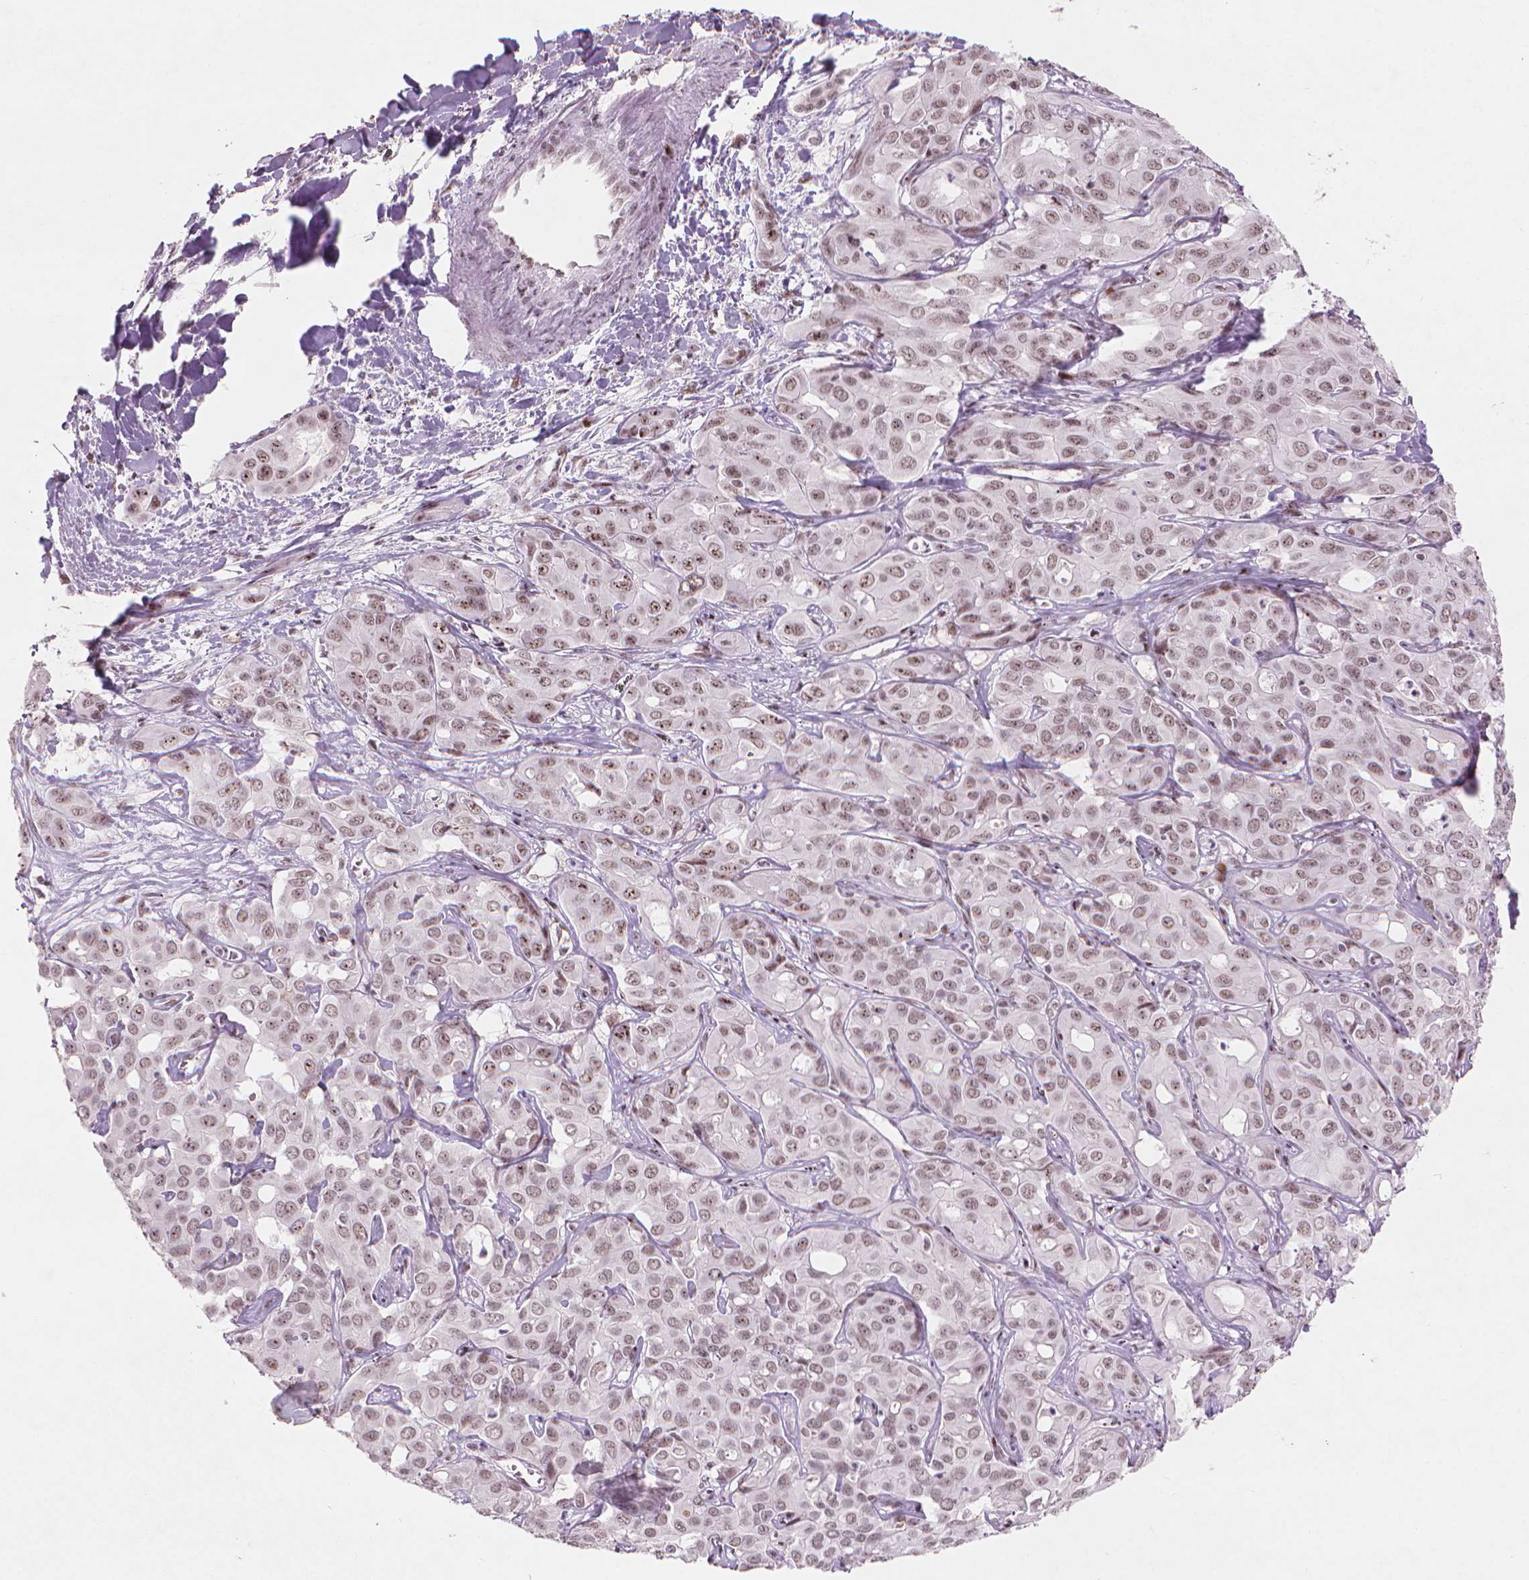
{"staining": {"intensity": "moderate", "quantity": ">75%", "location": "nuclear"}, "tissue": "liver cancer", "cell_type": "Tumor cells", "image_type": "cancer", "snomed": [{"axis": "morphology", "description": "Cholangiocarcinoma"}, {"axis": "topography", "description": "Liver"}], "caption": "Brown immunohistochemical staining in human cholangiocarcinoma (liver) demonstrates moderate nuclear positivity in approximately >75% of tumor cells. (Brightfield microscopy of DAB IHC at high magnification).", "gene": "HES7", "patient": {"sex": "female", "age": 60}}